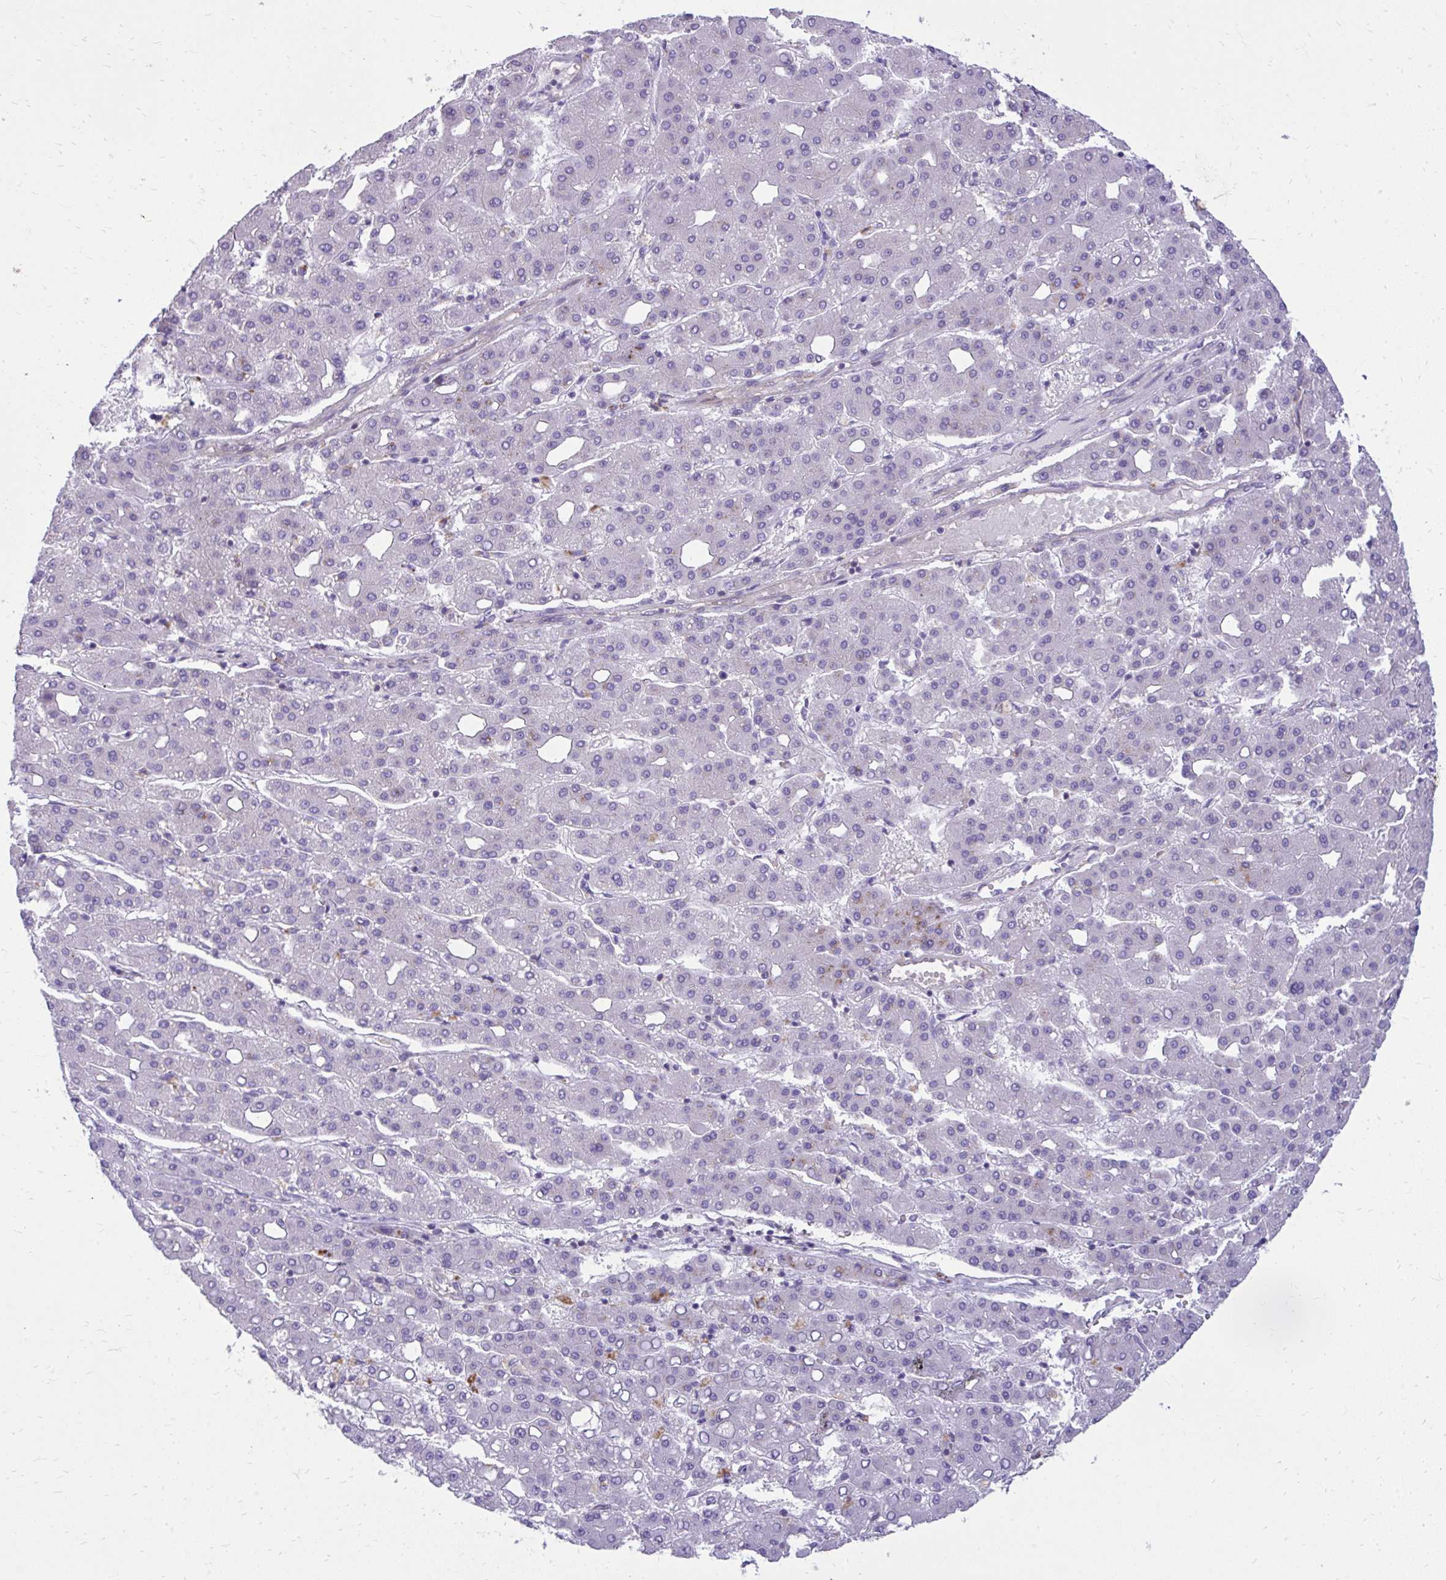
{"staining": {"intensity": "negative", "quantity": "none", "location": "none"}, "tissue": "liver cancer", "cell_type": "Tumor cells", "image_type": "cancer", "snomed": [{"axis": "morphology", "description": "Carcinoma, Hepatocellular, NOS"}, {"axis": "topography", "description": "Liver"}], "caption": "IHC of human hepatocellular carcinoma (liver) exhibits no expression in tumor cells.", "gene": "GPRIN3", "patient": {"sex": "male", "age": 65}}